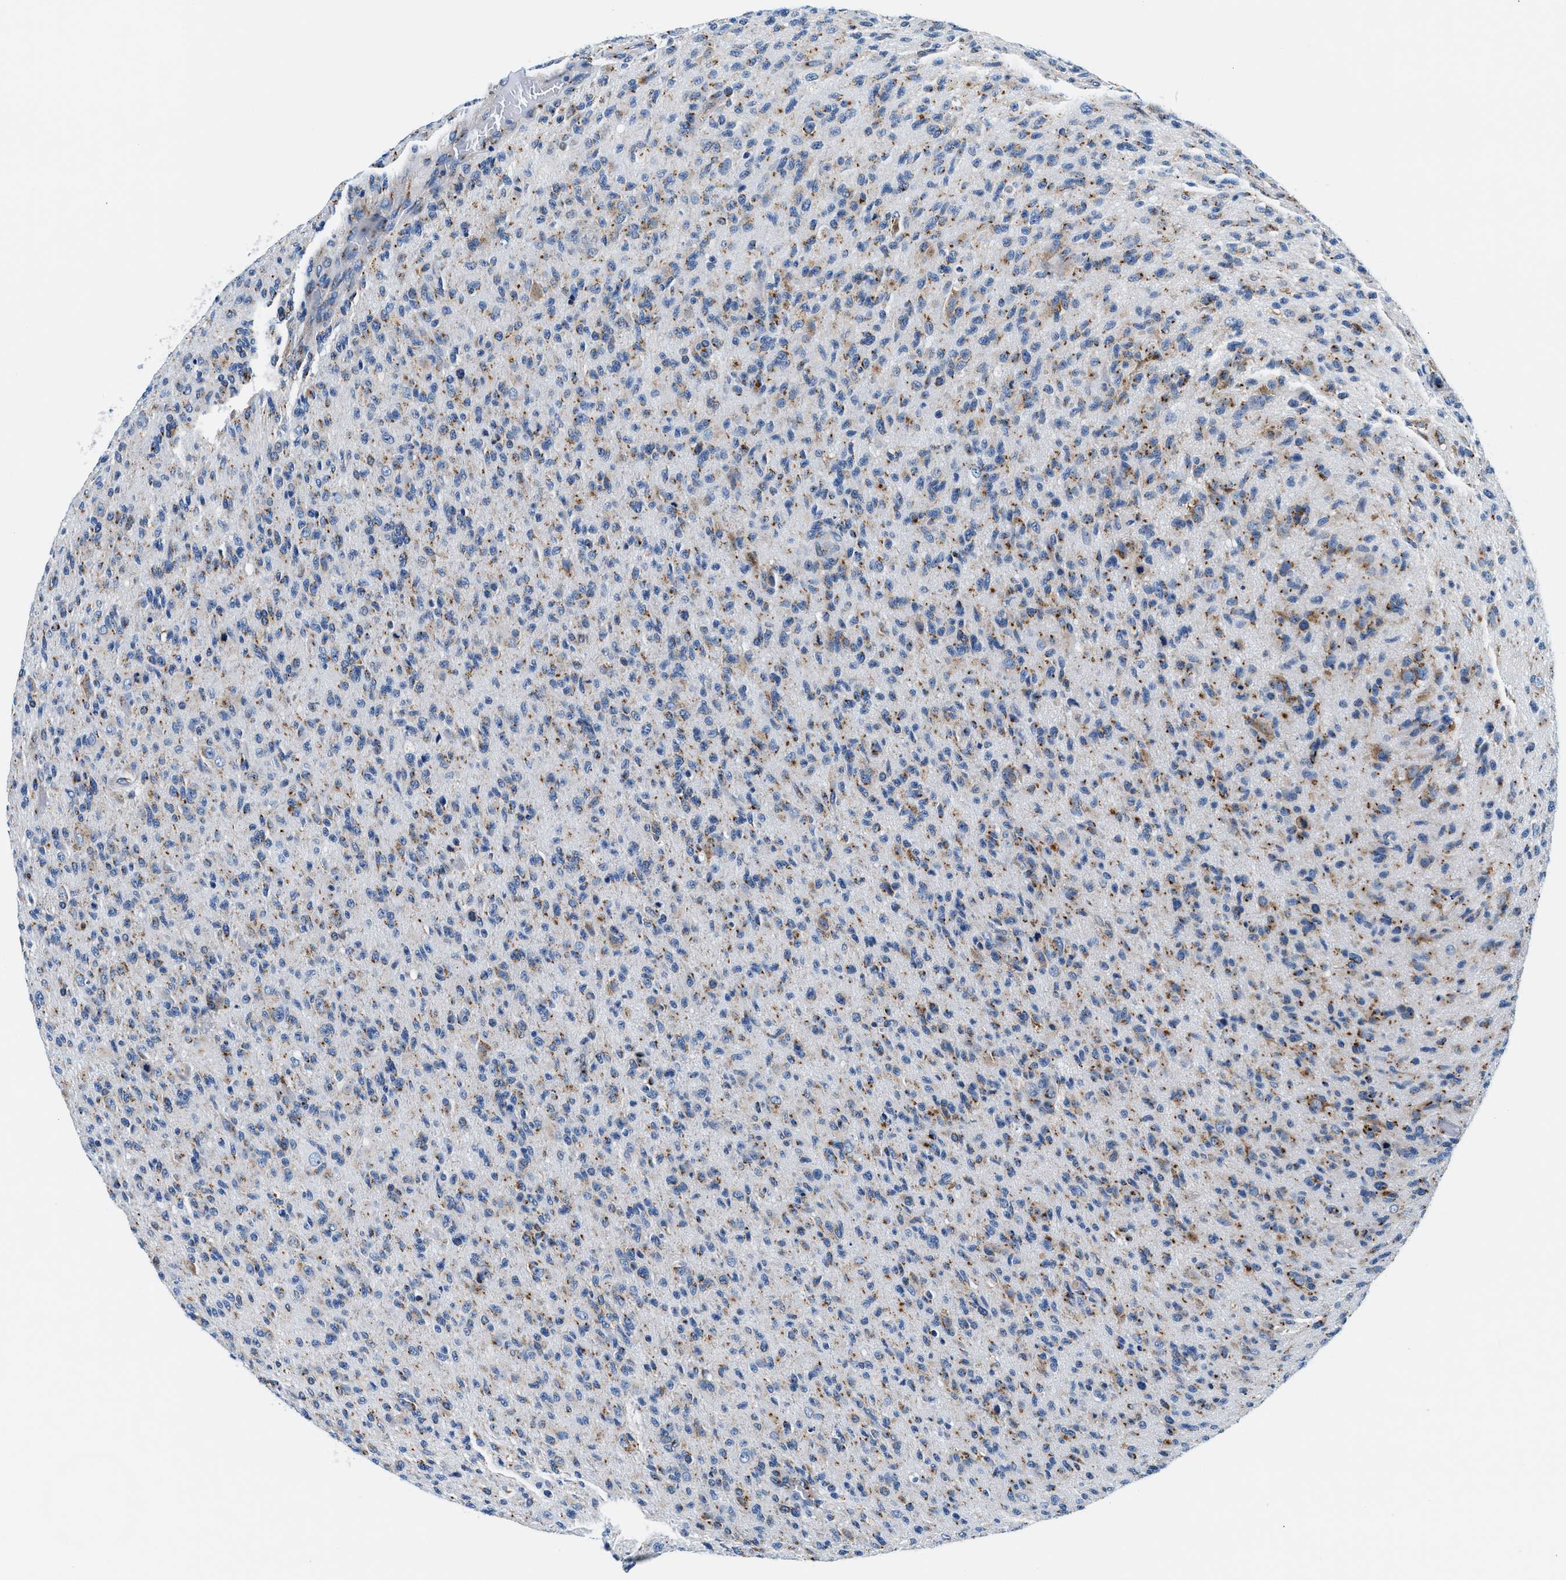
{"staining": {"intensity": "moderate", "quantity": ">75%", "location": "cytoplasmic/membranous"}, "tissue": "glioma", "cell_type": "Tumor cells", "image_type": "cancer", "snomed": [{"axis": "morphology", "description": "Glioma, malignant, High grade"}, {"axis": "topography", "description": "Brain"}], "caption": "A brown stain labels moderate cytoplasmic/membranous expression of a protein in glioma tumor cells.", "gene": "VPS53", "patient": {"sex": "male", "age": 71}}